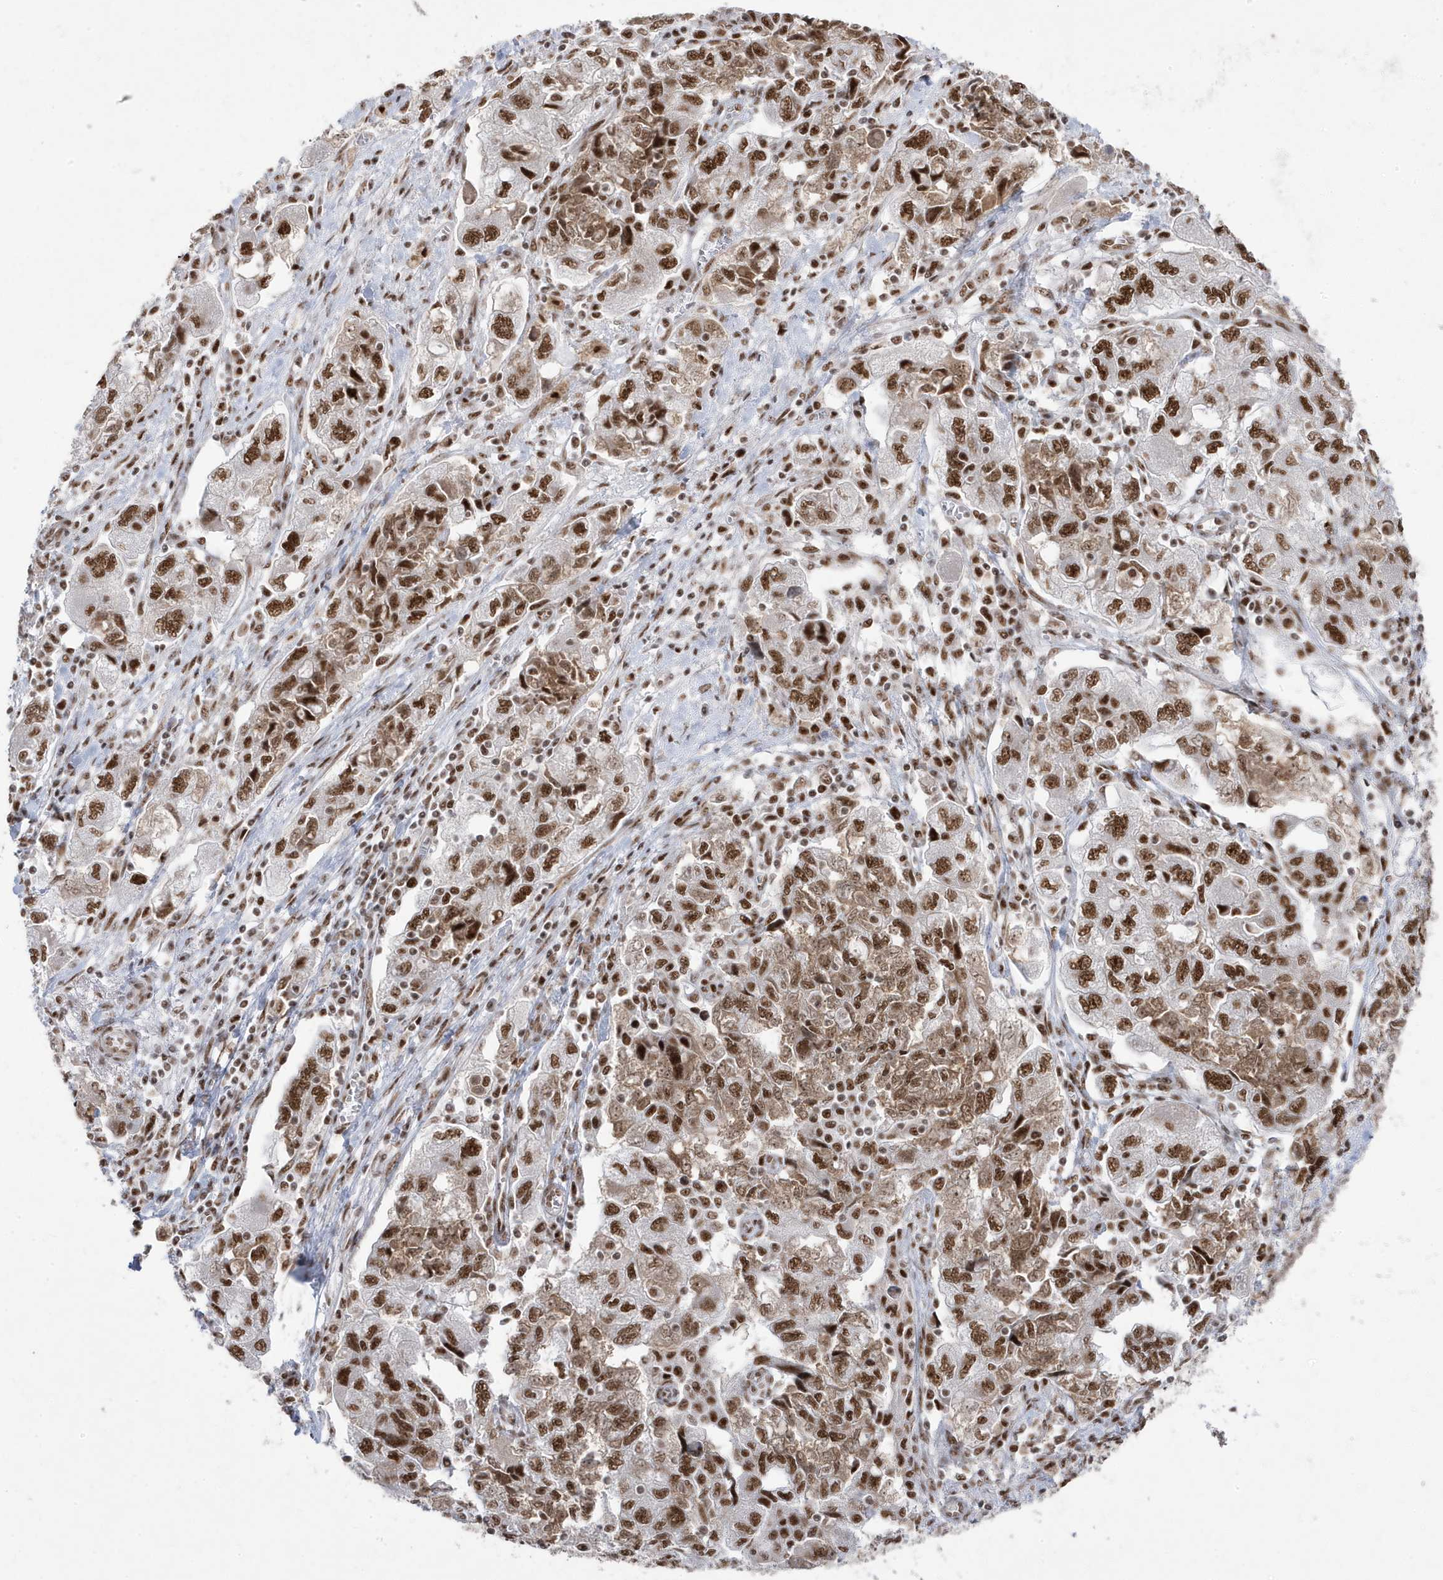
{"staining": {"intensity": "strong", "quantity": ">75%", "location": "nuclear"}, "tissue": "ovarian cancer", "cell_type": "Tumor cells", "image_type": "cancer", "snomed": [{"axis": "morphology", "description": "Carcinoma, NOS"}, {"axis": "morphology", "description": "Cystadenocarcinoma, serous, NOS"}, {"axis": "topography", "description": "Ovary"}], "caption": "Tumor cells demonstrate strong nuclear expression in about >75% of cells in ovarian cancer.", "gene": "MTREX", "patient": {"sex": "female", "age": 69}}